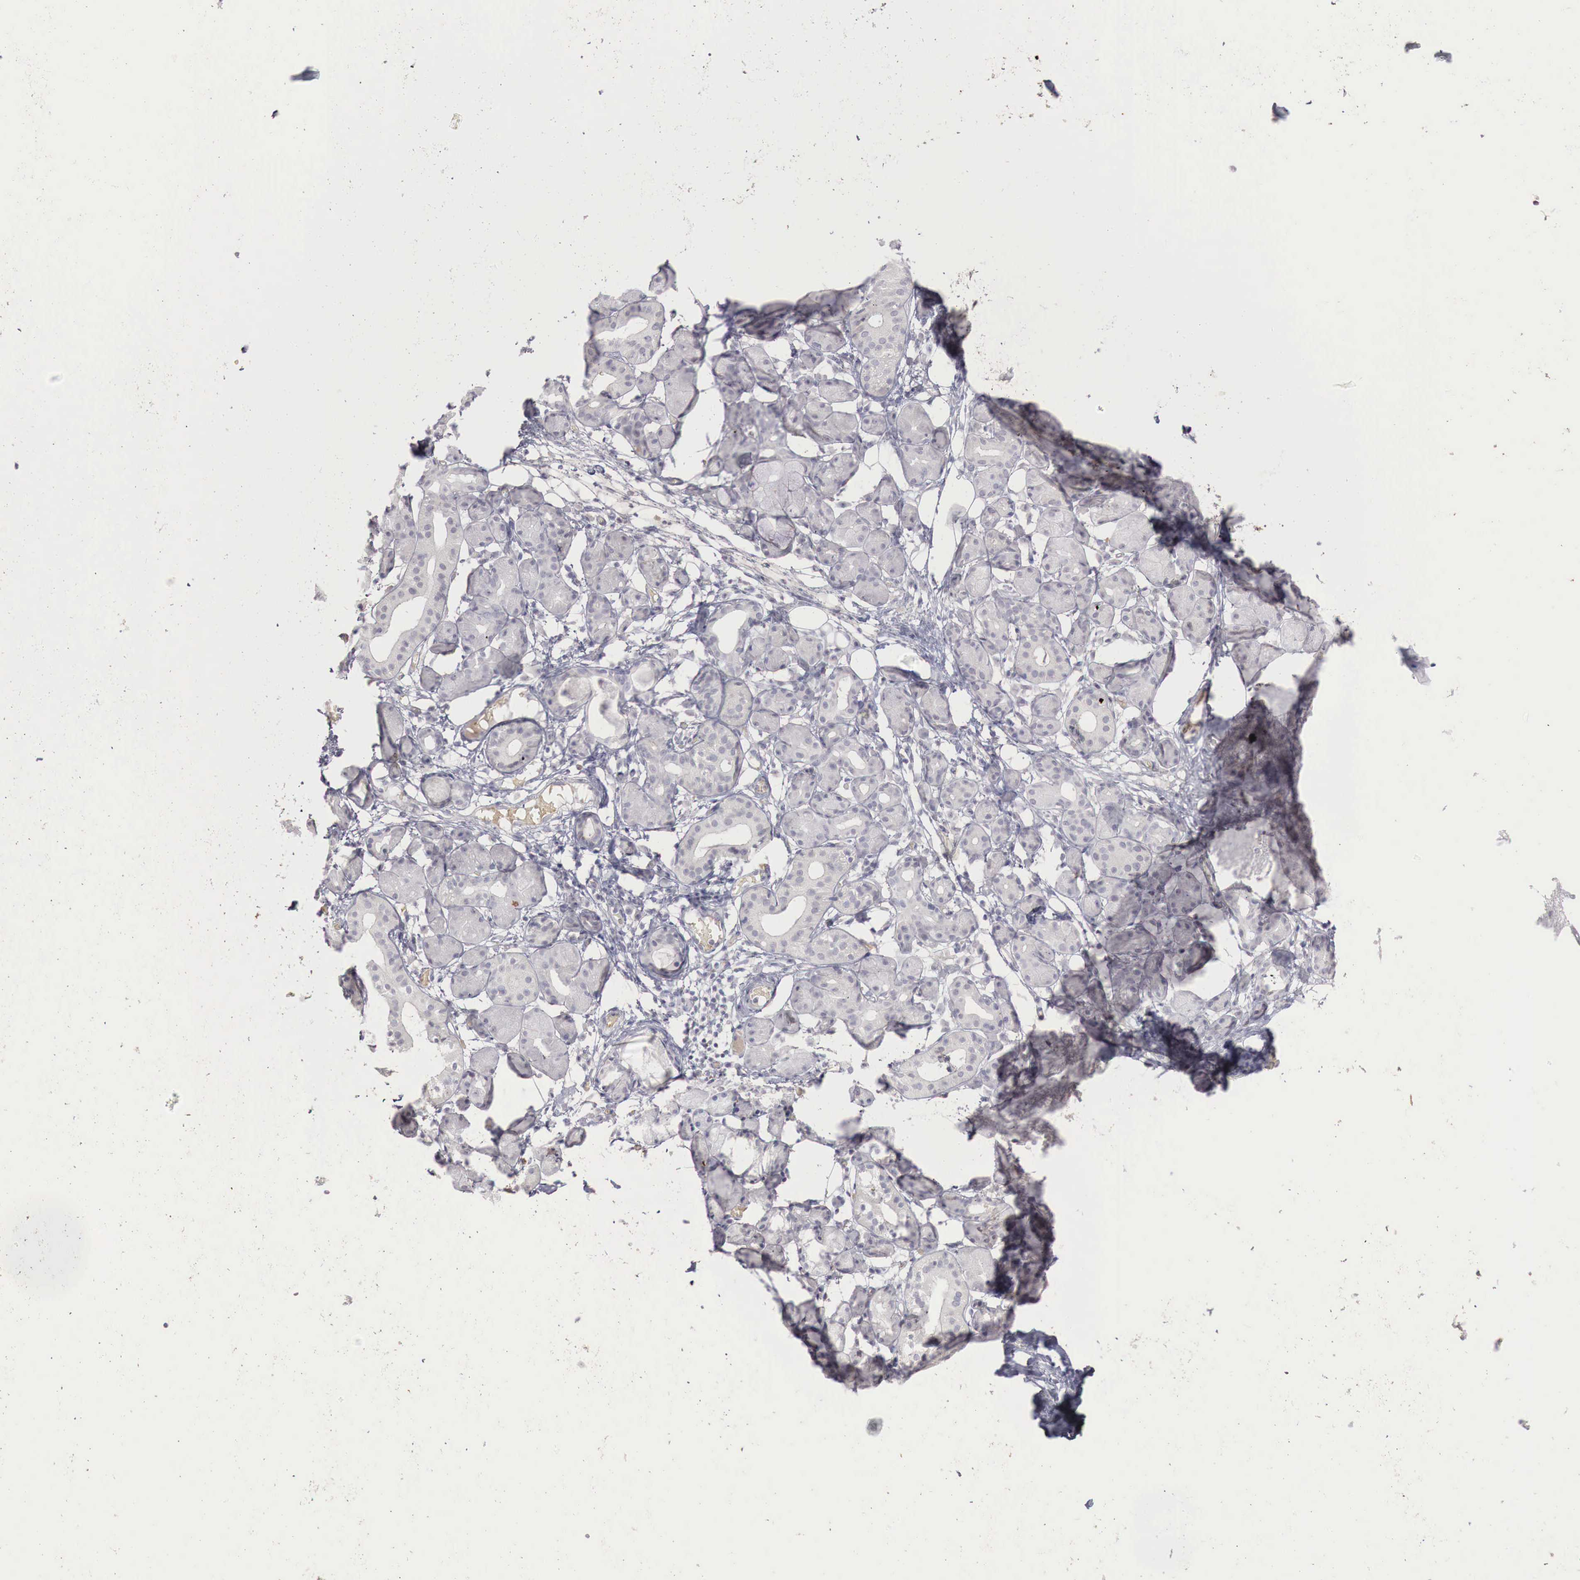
{"staining": {"intensity": "negative", "quantity": "none", "location": "none"}, "tissue": "salivary gland", "cell_type": "Glandular cells", "image_type": "normal", "snomed": [{"axis": "morphology", "description": "Normal tissue, NOS"}, {"axis": "topography", "description": "Salivary gland"}, {"axis": "topography", "description": "Peripheral nerve tissue"}], "caption": "The image demonstrates no significant staining in glandular cells of salivary gland. The staining is performed using DAB brown chromogen with nuclei counter-stained in using hematoxylin.", "gene": "GATA1", "patient": {"sex": "male", "age": 62}}